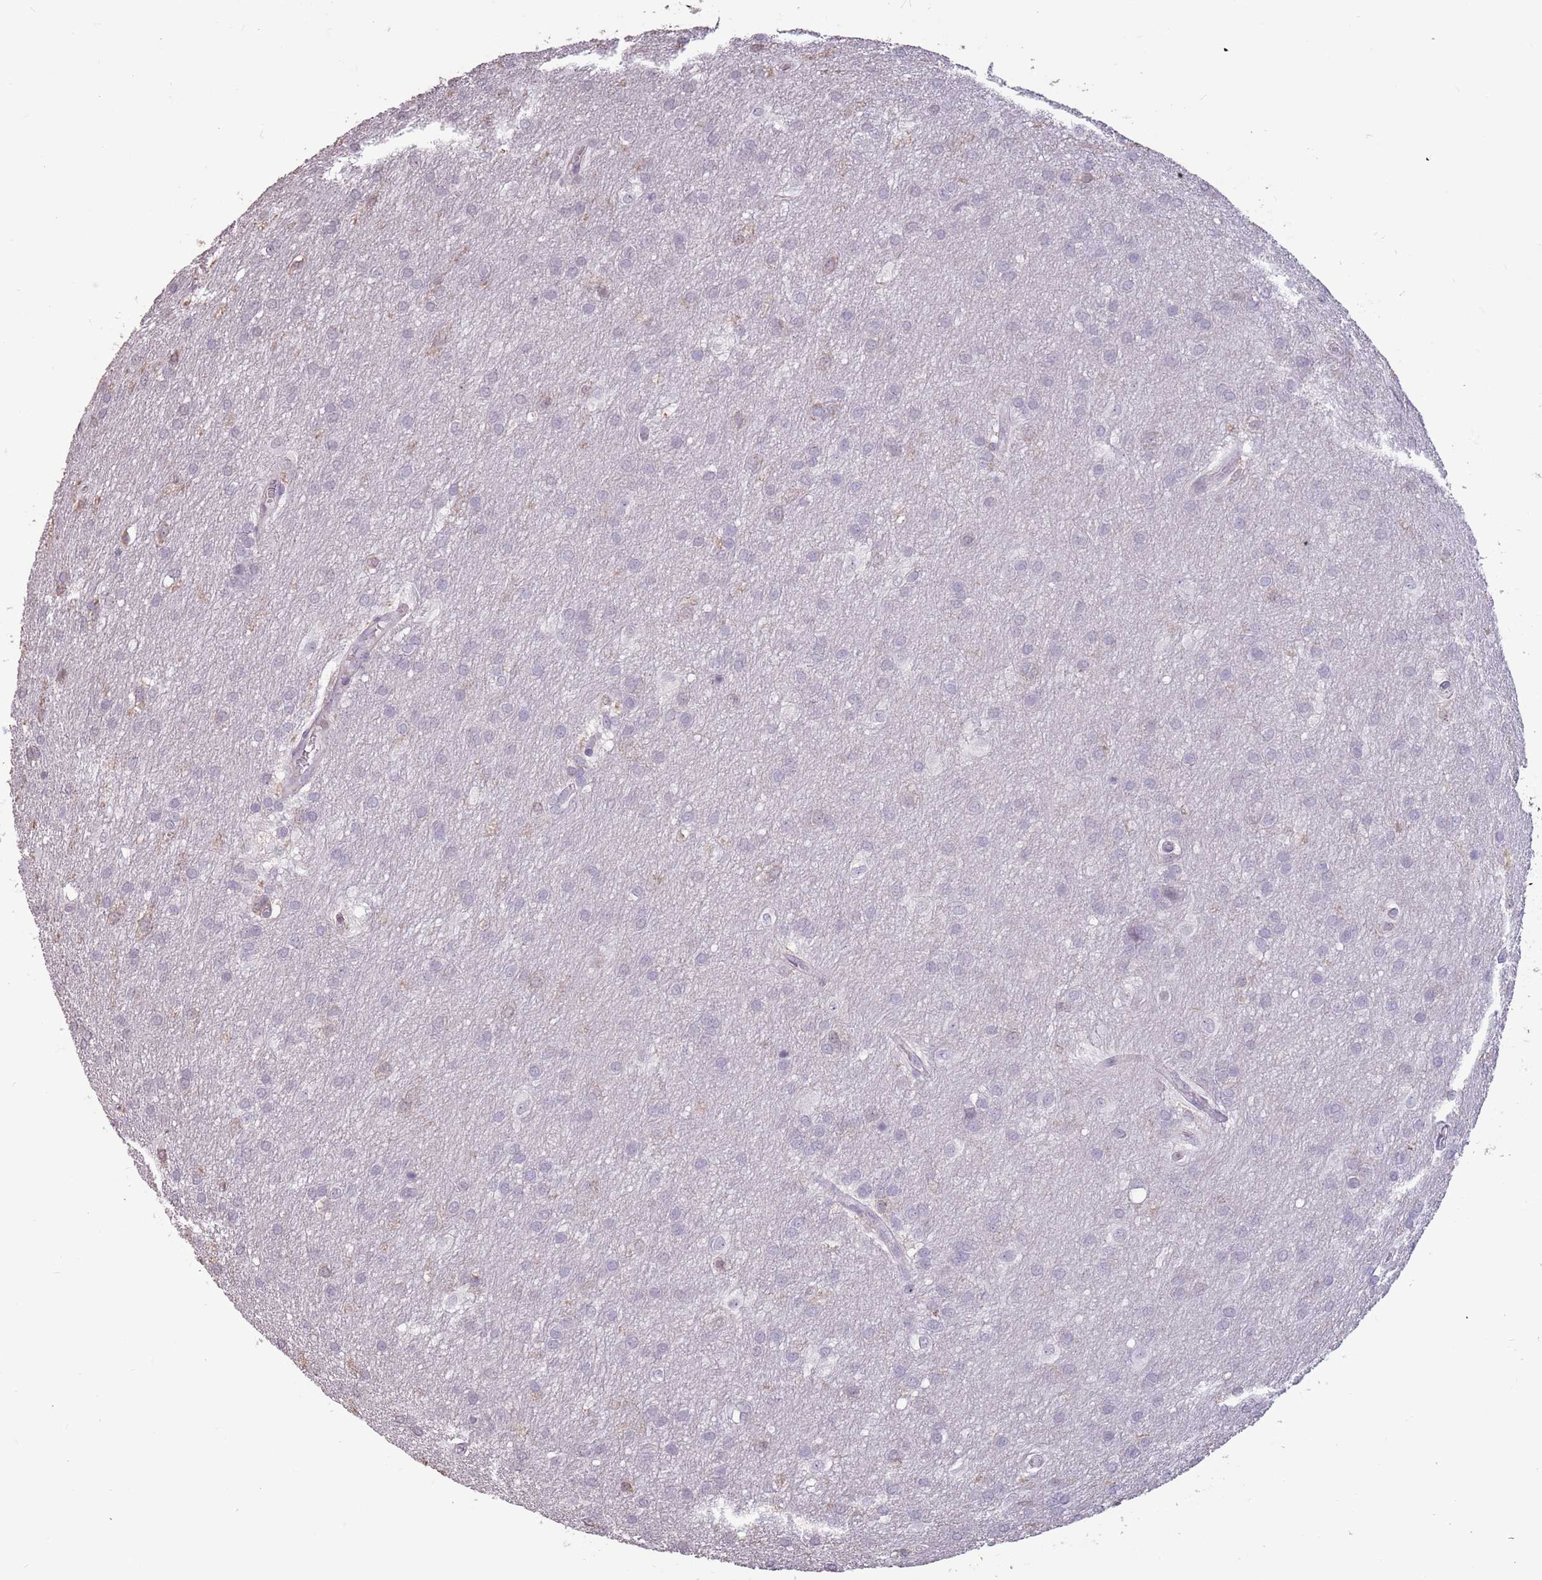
{"staining": {"intensity": "negative", "quantity": "none", "location": "none"}, "tissue": "glioma", "cell_type": "Tumor cells", "image_type": "cancer", "snomed": [{"axis": "morphology", "description": "Glioma, malignant, Low grade"}, {"axis": "topography", "description": "Brain"}], "caption": "IHC photomicrograph of human malignant low-grade glioma stained for a protein (brown), which exhibits no positivity in tumor cells. The staining was performed using DAB to visualize the protein expression in brown, while the nuclei were stained in blue with hematoxylin (Magnification: 20x).", "gene": "SUN5", "patient": {"sex": "male", "age": 66}}